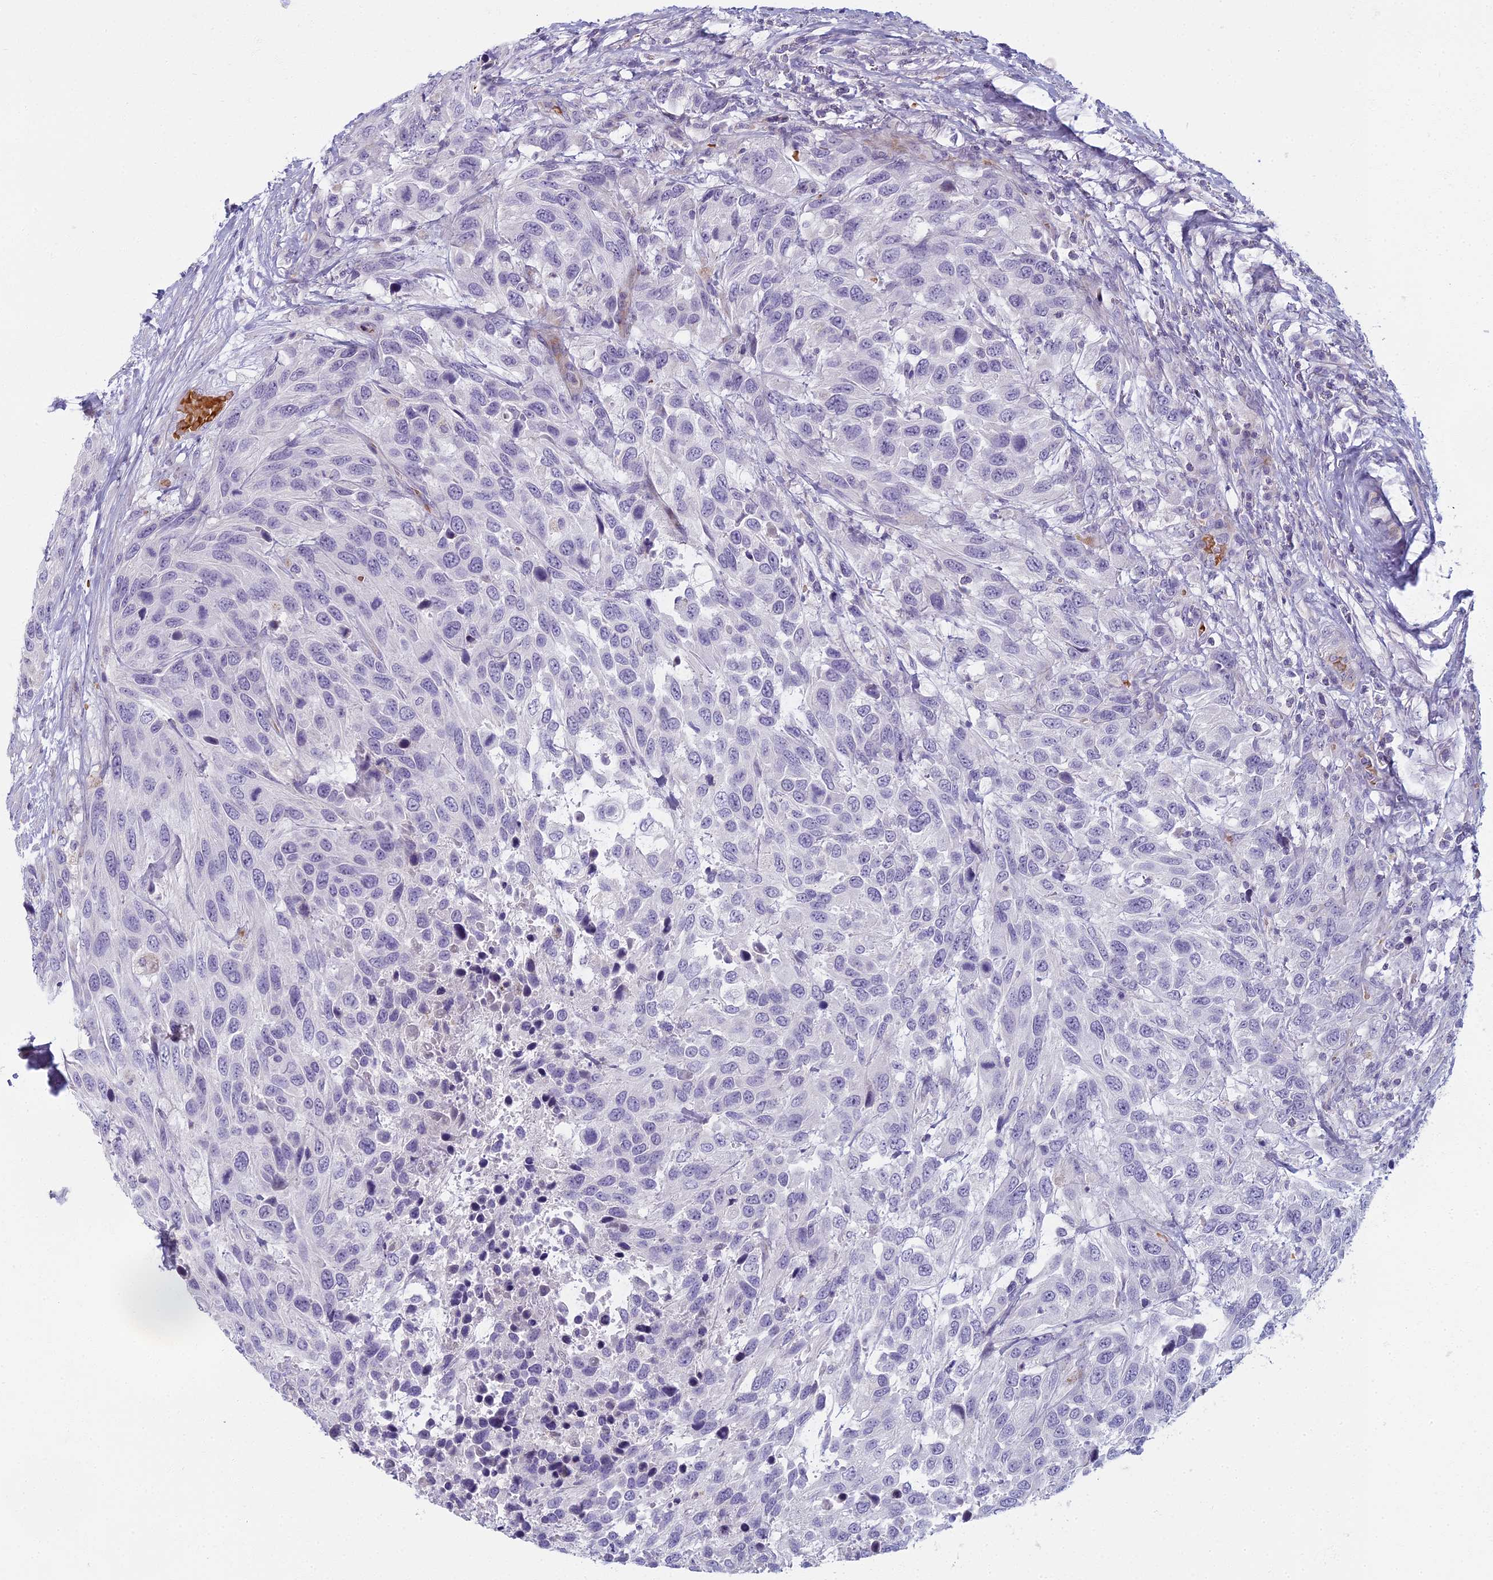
{"staining": {"intensity": "negative", "quantity": "none", "location": "none"}, "tissue": "urothelial cancer", "cell_type": "Tumor cells", "image_type": "cancer", "snomed": [{"axis": "morphology", "description": "Urothelial carcinoma, High grade"}, {"axis": "topography", "description": "Urinary bladder"}], "caption": "Immunohistochemical staining of high-grade urothelial carcinoma shows no significant staining in tumor cells.", "gene": "ARL15", "patient": {"sex": "female", "age": 70}}